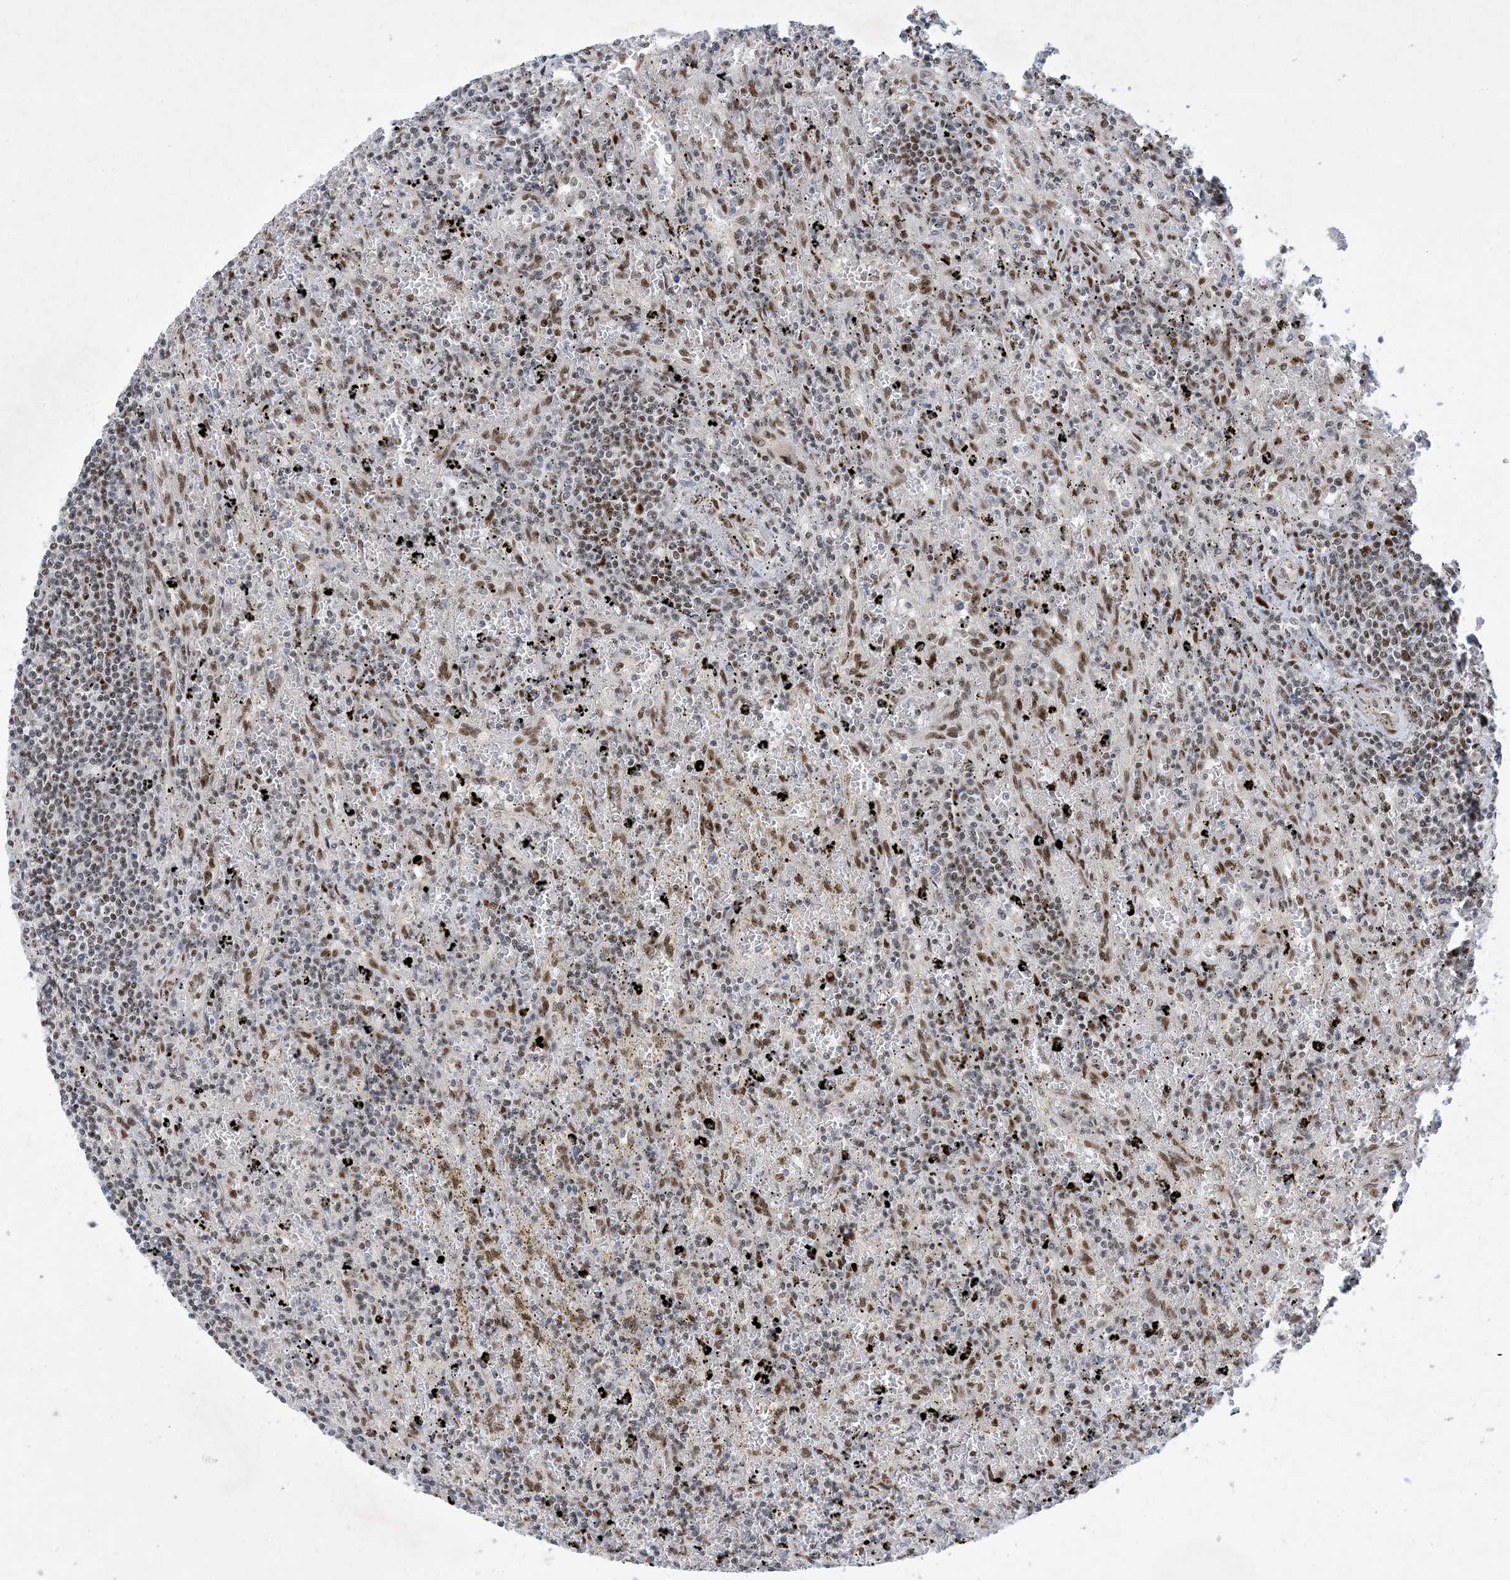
{"staining": {"intensity": "moderate", "quantity": "25%-75%", "location": "nuclear"}, "tissue": "lymphoma", "cell_type": "Tumor cells", "image_type": "cancer", "snomed": [{"axis": "morphology", "description": "Malignant lymphoma, non-Hodgkin's type, Low grade"}, {"axis": "topography", "description": "Spleen"}], "caption": "IHC of lymphoma exhibits medium levels of moderate nuclear positivity in approximately 25%-75% of tumor cells. Nuclei are stained in blue.", "gene": "TSPYL1", "patient": {"sex": "male", "age": 76}}